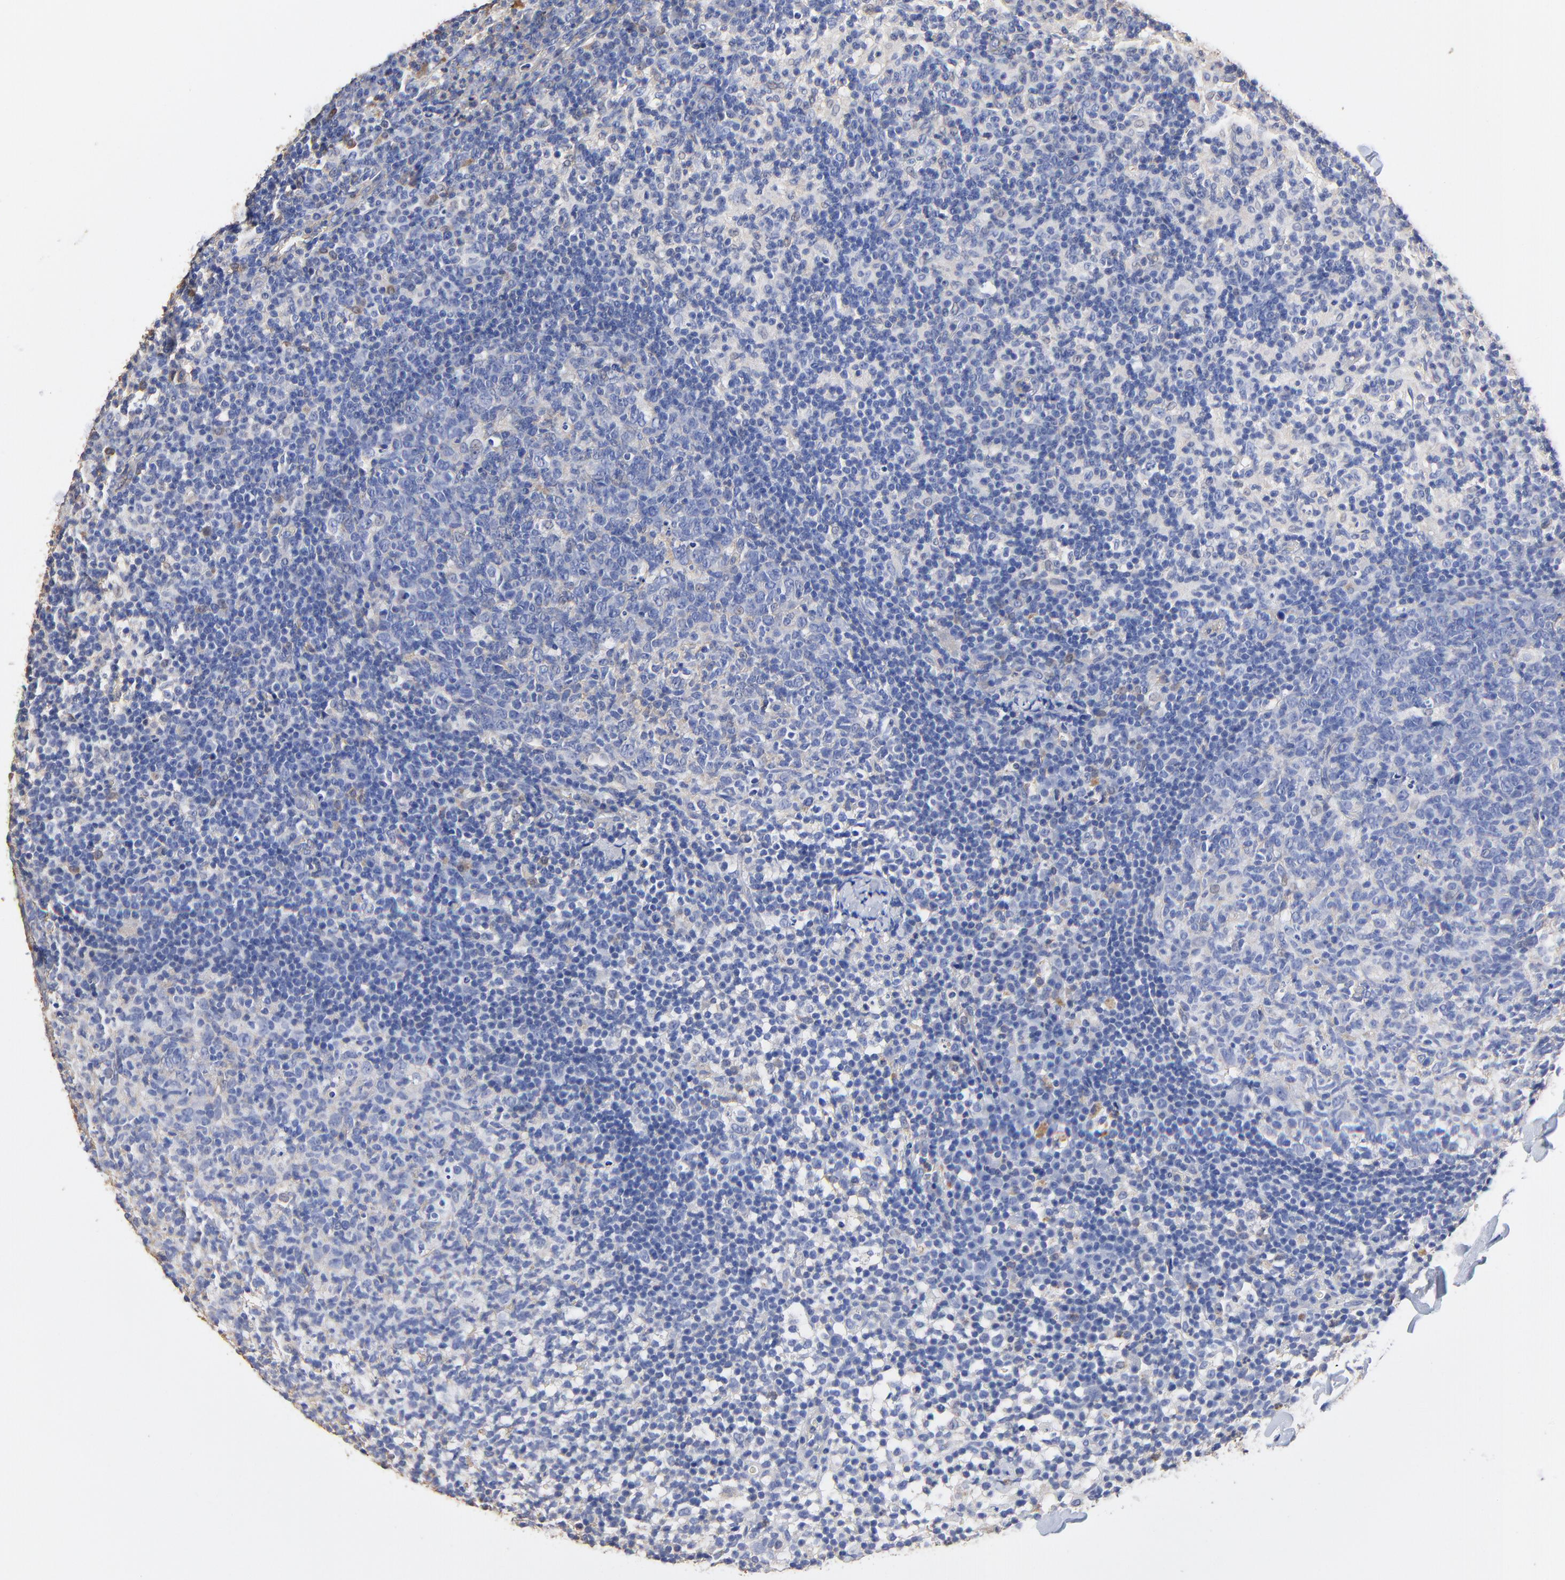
{"staining": {"intensity": "negative", "quantity": "none", "location": "none"}, "tissue": "lymph node", "cell_type": "Germinal center cells", "image_type": "normal", "snomed": [{"axis": "morphology", "description": "Normal tissue, NOS"}, {"axis": "morphology", "description": "Inflammation, NOS"}, {"axis": "topography", "description": "Lymph node"}], "caption": "This is a histopathology image of immunohistochemistry staining of unremarkable lymph node, which shows no expression in germinal center cells. The staining was performed using DAB to visualize the protein expression in brown, while the nuclei were stained in blue with hematoxylin (Magnification: 20x).", "gene": "TAGLN2", "patient": {"sex": "male", "age": 55}}